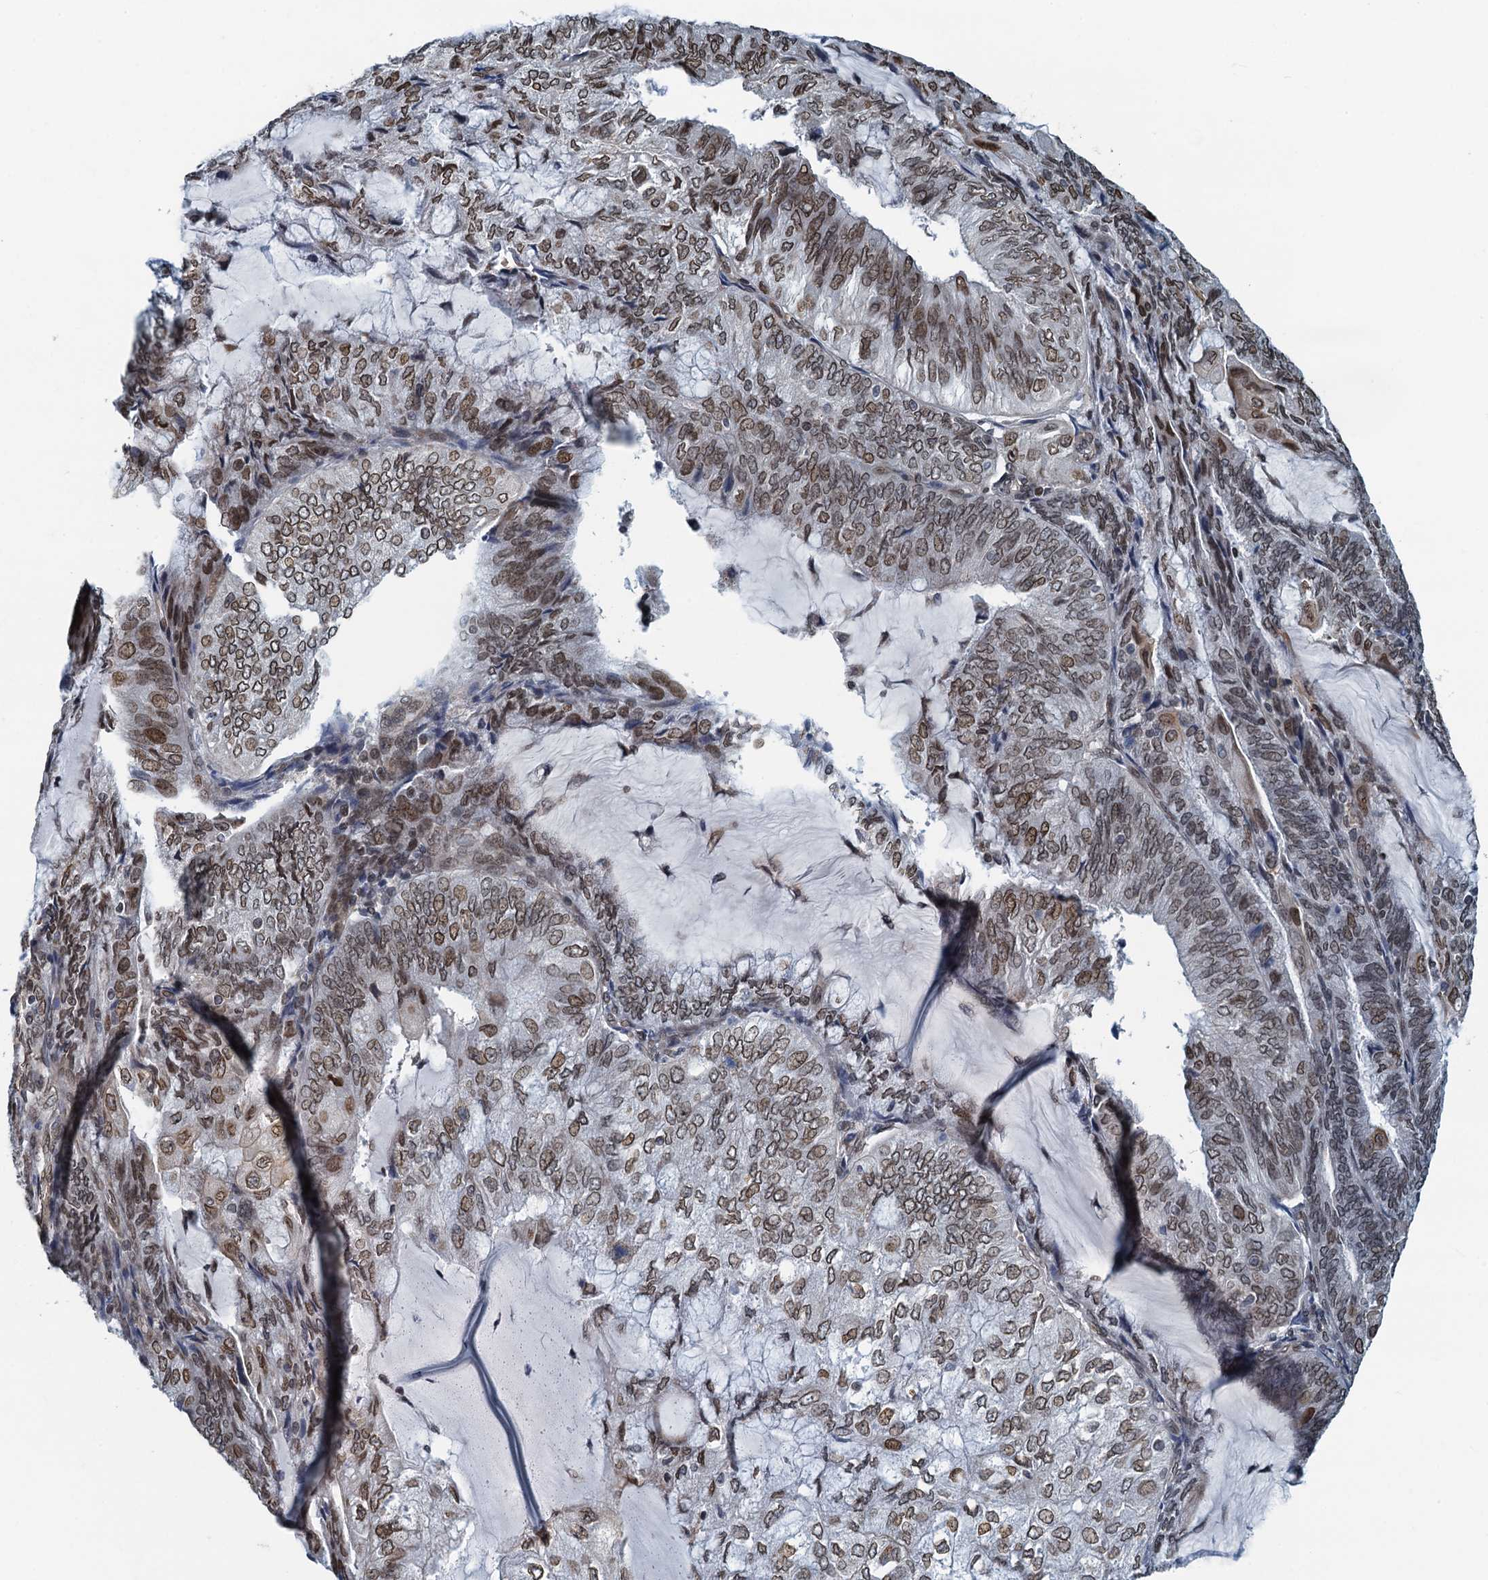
{"staining": {"intensity": "moderate", "quantity": ">75%", "location": "cytoplasmic/membranous,nuclear"}, "tissue": "endometrial cancer", "cell_type": "Tumor cells", "image_type": "cancer", "snomed": [{"axis": "morphology", "description": "Adenocarcinoma, NOS"}, {"axis": "topography", "description": "Endometrium"}], "caption": "Endometrial cancer stained with IHC displays moderate cytoplasmic/membranous and nuclear expression in approximately >75% of tumor cells. (Brightfield microscopy of DAB IHC at high magnification).", "gene": "CCDC34", "patient": {"sex": "female", "age": 81}}